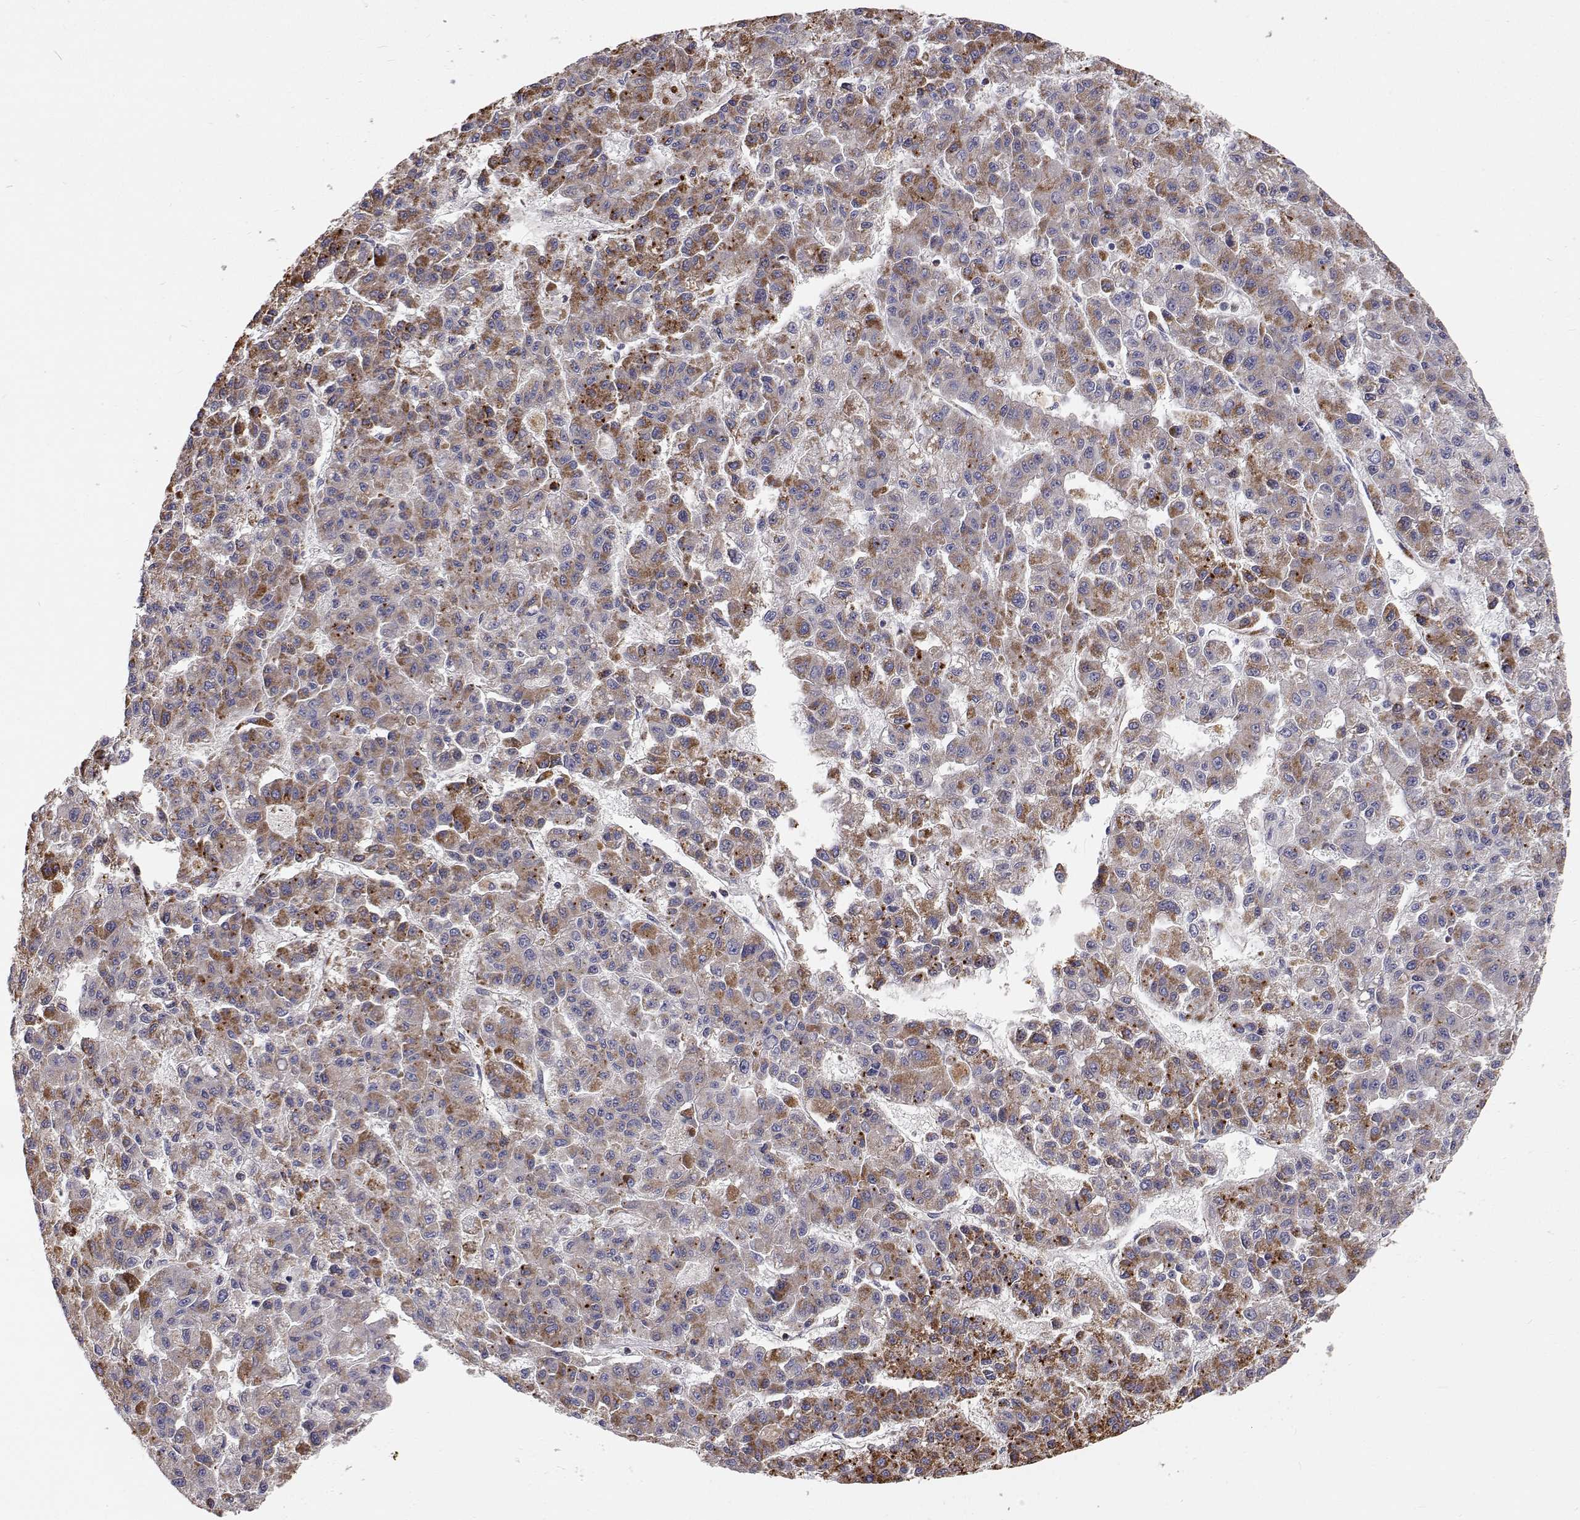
{"staining": {"intensity": "moderate", "quantity": "25%-75%", "location": "cytoplasmic/membranous"}, "tissue": "liver cancer", "cell_type": "Tumor cells", "image_type": "cancer", "snomed": [{"axis": "morphology", "description": "Carcinoma, Hepatocellular, NOS"}, {"axis": "topography", "description": "Liver"}], "caption": "Moderate cytoplasmic/membranous expression for a protein is appreciated in approximately 25%-75% of tumor cells of liver hepatocellular carcinoma using IHC.", "gene": "SPICE1", "patient": {"sex": "male", "age": 70}}